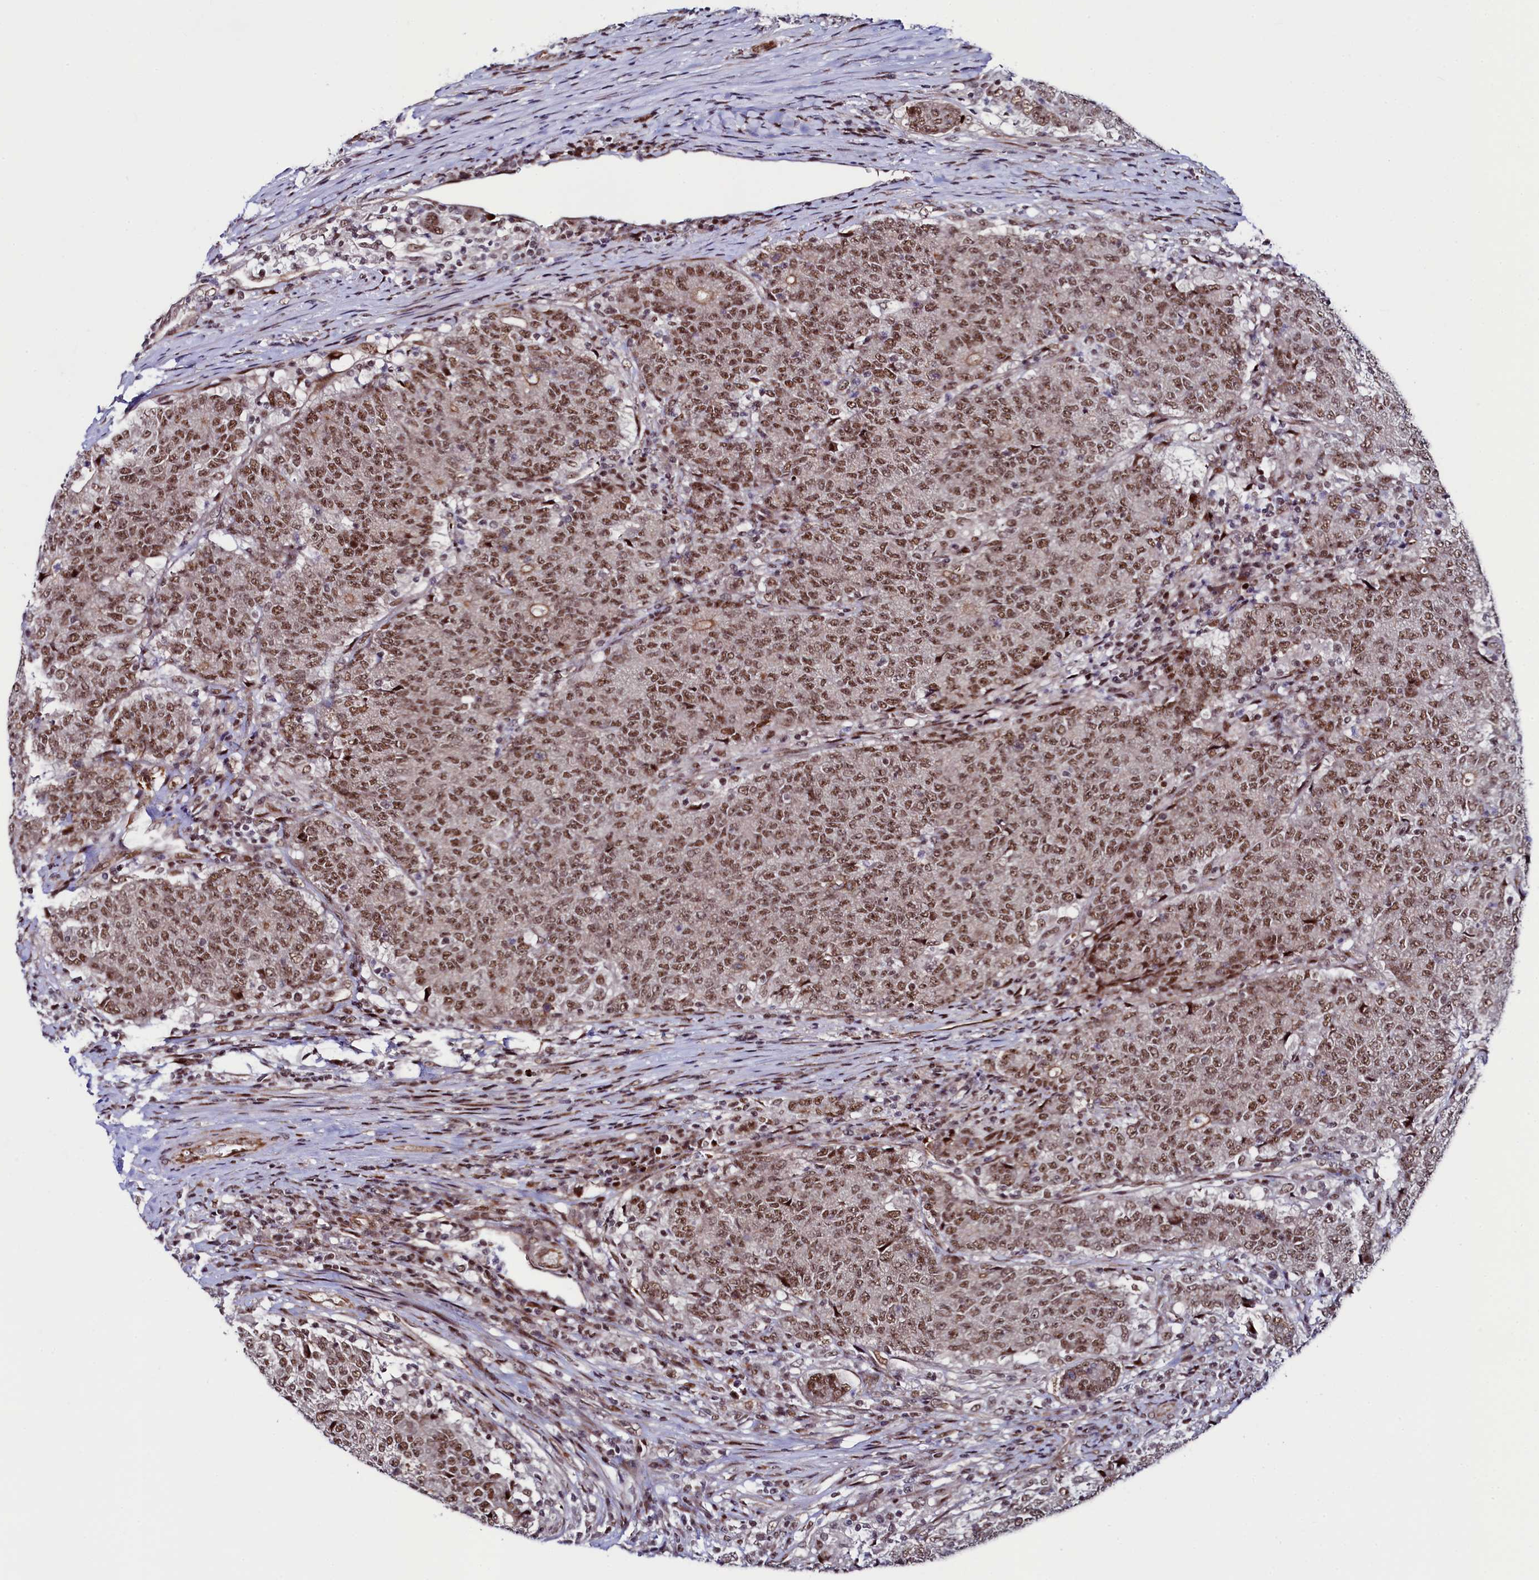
{"staining": {"intensity": "moderate", "quantity": ">75%", "location": "nuclear"}, "tissue": "colorectal cancer", "cell_type": "Tumor cells", "image_type": "cancer", "snomed": [{"axis": "morphology", "description": "Adenocarcinoma, NOS"}, {"axis": "topography", "description": "Colon"}], "caption": "Immunohistochemical staining of human colorectal cancer reveals medium levels of moderate nuclear staining in about >75% of tumor cells. Nuclei are stained in blue.", "gene": "LEO1", "patient": {"sex": "female", "age": 75}}